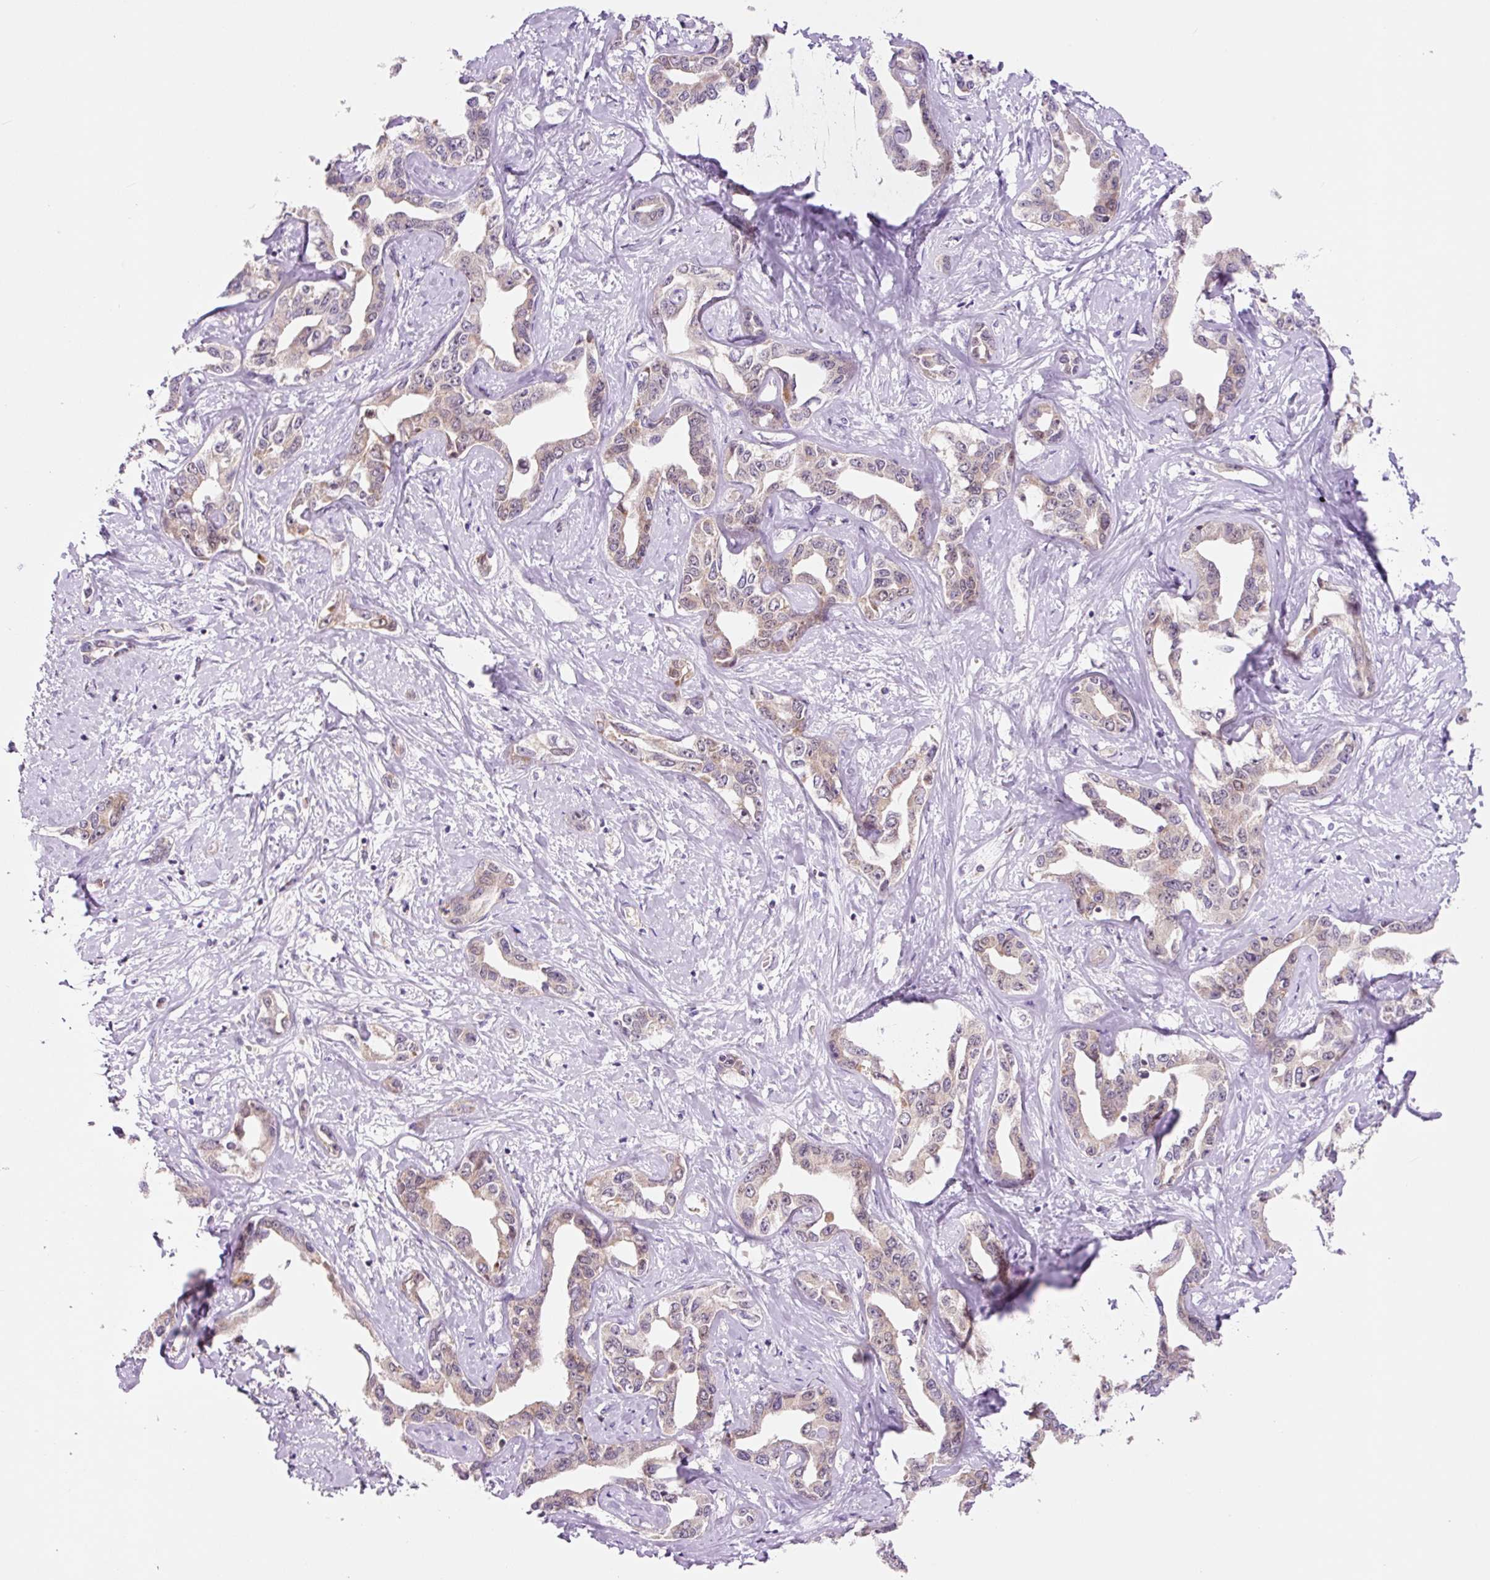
{"staining": {"intensity": "negative", "quantity": "none", "location": "none"}, "tissue": "liver cancer", "cell_type": "Tumor cells", "image_type": "cancer", "snomed": [{"axis": "morphology", "description": "Cholangiocarcinoma"}, {"axis": "topography", "description": "Liver"}], "caption": "High magnification brightfield microscopy of liver cholangiocarcinoma stained with DAB (3,3'-diaminobenzidine) (brown) and counterstained with hematoxylin (blue): tumor cells show no significant staining.", "gene": "PCK2", "patient": {"sex": "male", "age": 59}}